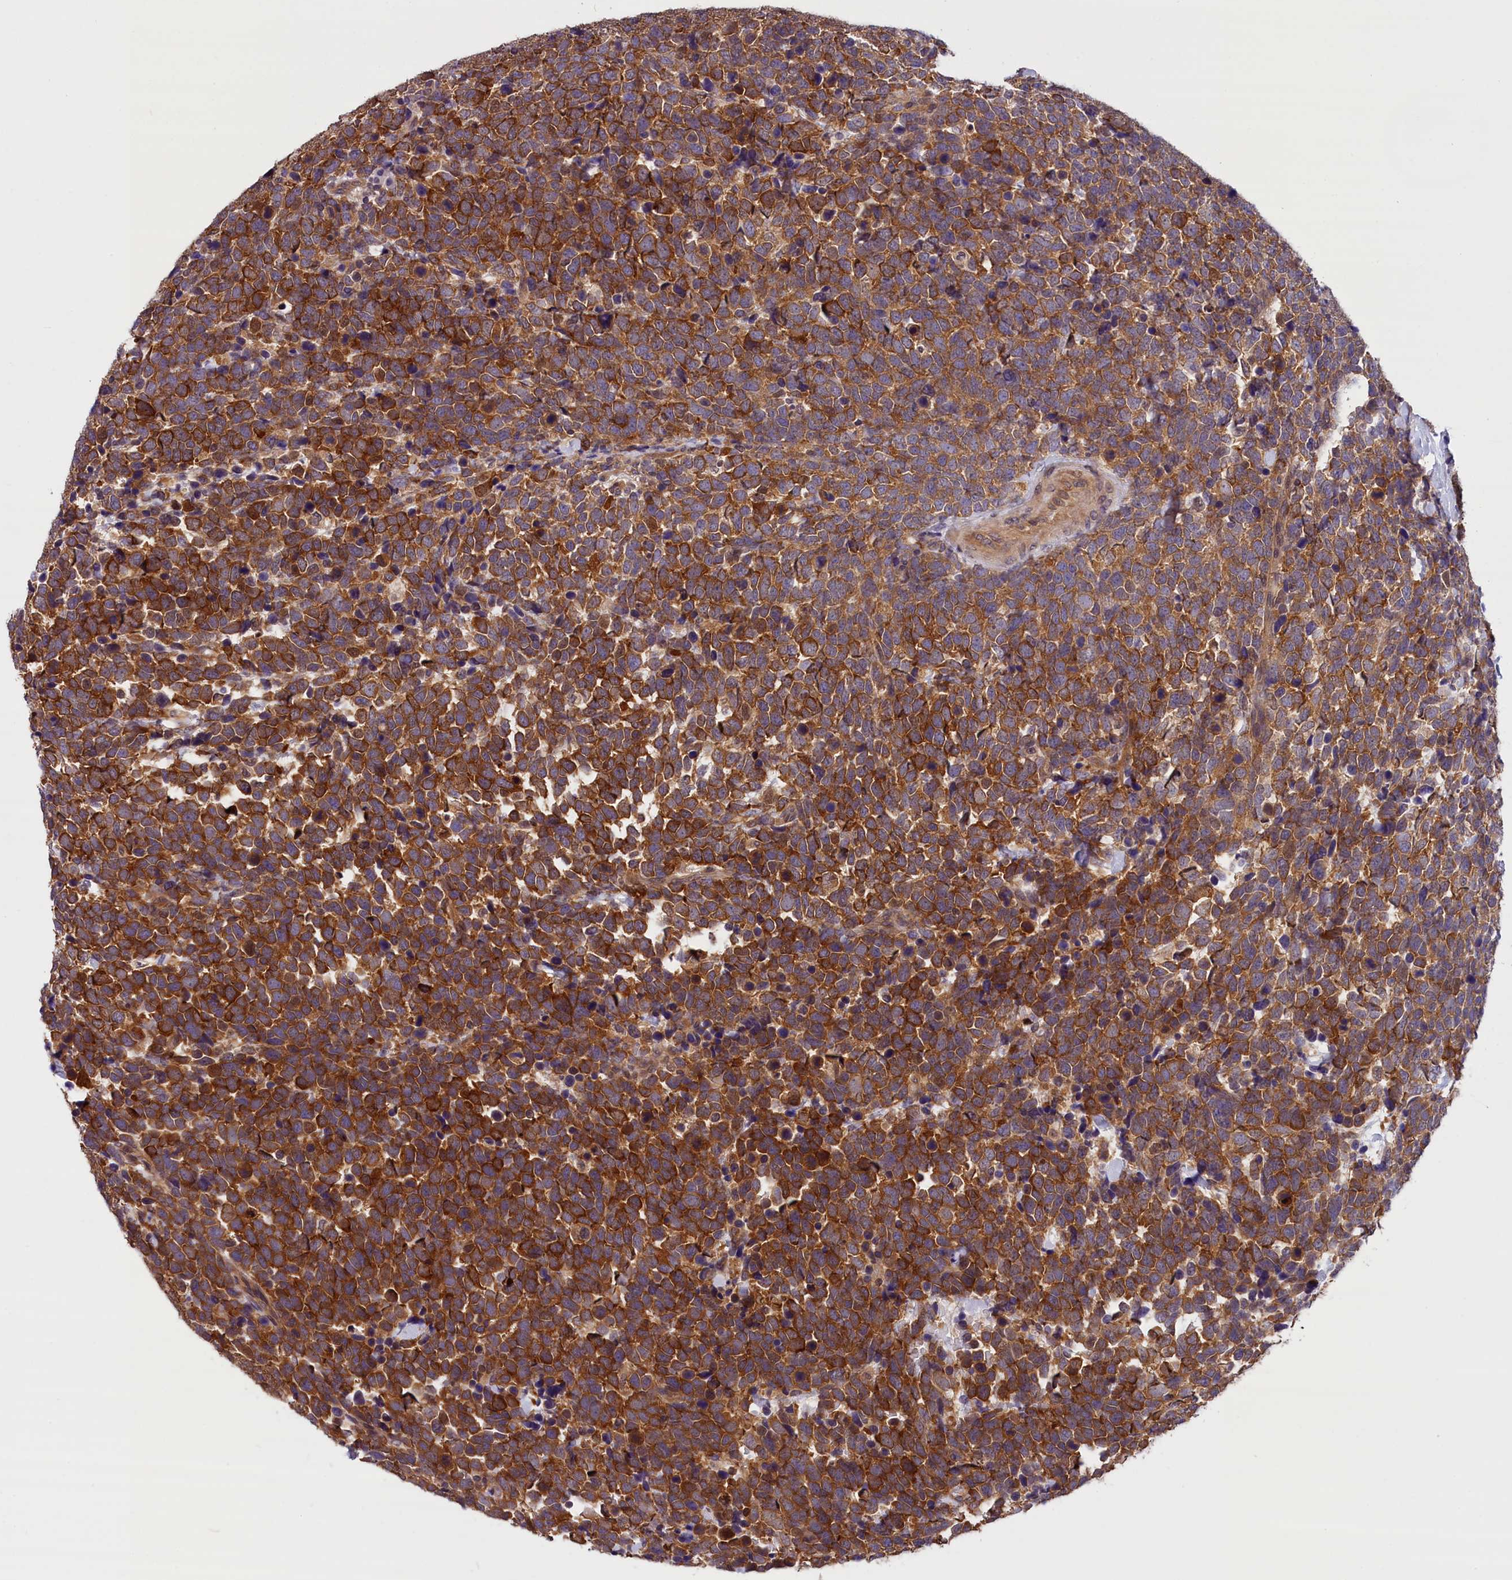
{"staining": {"intensity": "strong", "quantity": ">75%", "location": "cytoplasmic/membranous"}, "tissue": "urothelial cancer", "cell_type": "Tumor cells", "image_type": "cancer", "snomed": [{"axis": "morphology", "description": "Urothelial carcinoma, High grade"}, {"axis": "topography", "description": "Urinary bladder"}], "caption": "Urothelial cancer stained with a brown dye demonstrates strong cytoplasmic/membranous positive positivity in approximately >75% of tumor cells.", "gene": "TBCB", "patient": {"sex": "female", "age": 82}}